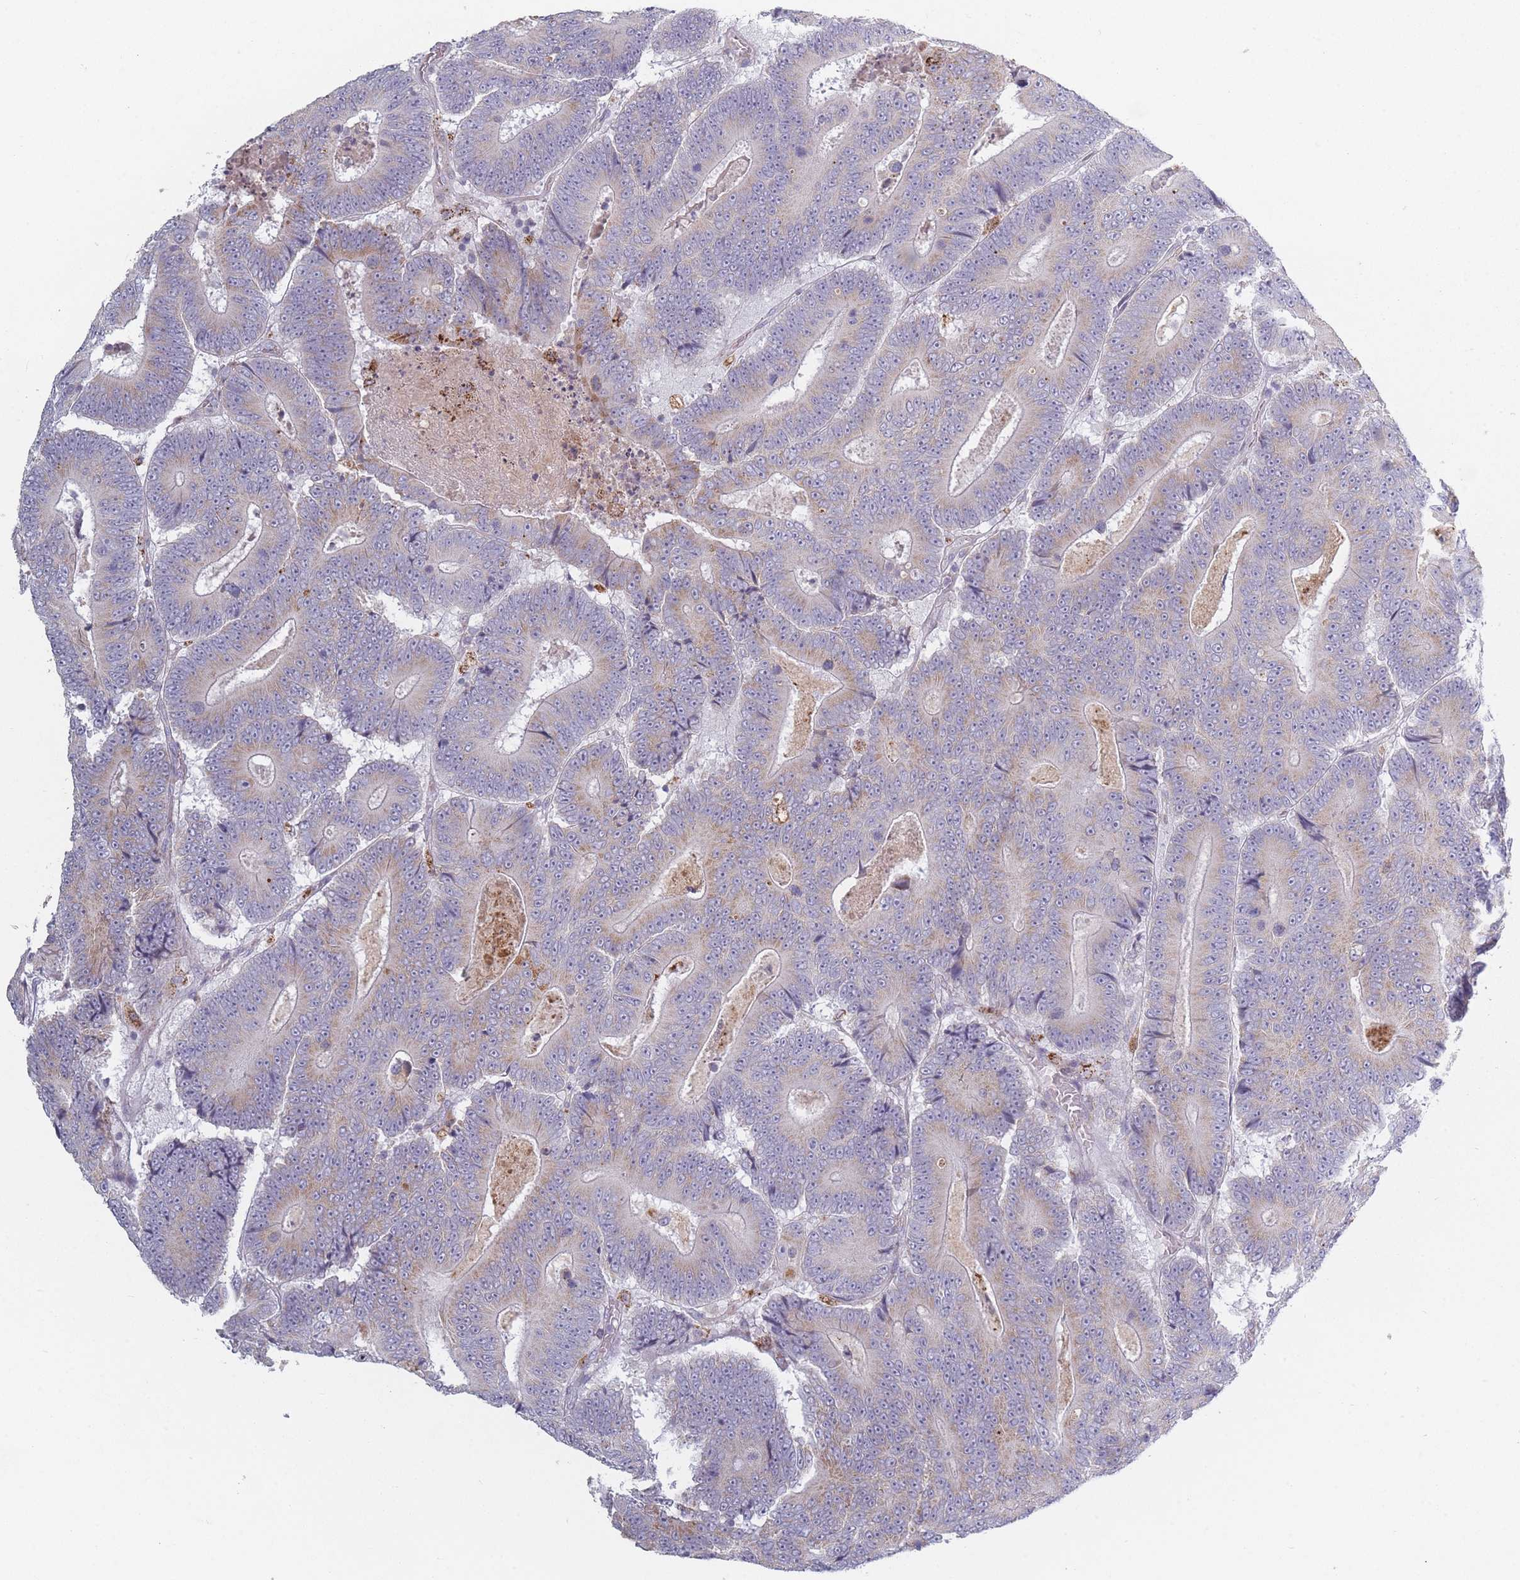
{"staining": {"intensity": "weak", "quantity": "<25%", "location": "cytoplasmic/membranous"}, "tissue": "colorectal cancer", "cell_type": "Tumor cells", "image_type": "cancer", "snomed": [{"axis": "morphology", "description": "Adenocarcinoma, NOS"}, {"axis": "topography", "description": "Colon"}], "caption": "This is an IHC micrograph of human adenocarcinoma (colorectal). There is no staining in tumor cells.", "gene": "PEX11B", "patient": {"sex": "male", "age": 83}}